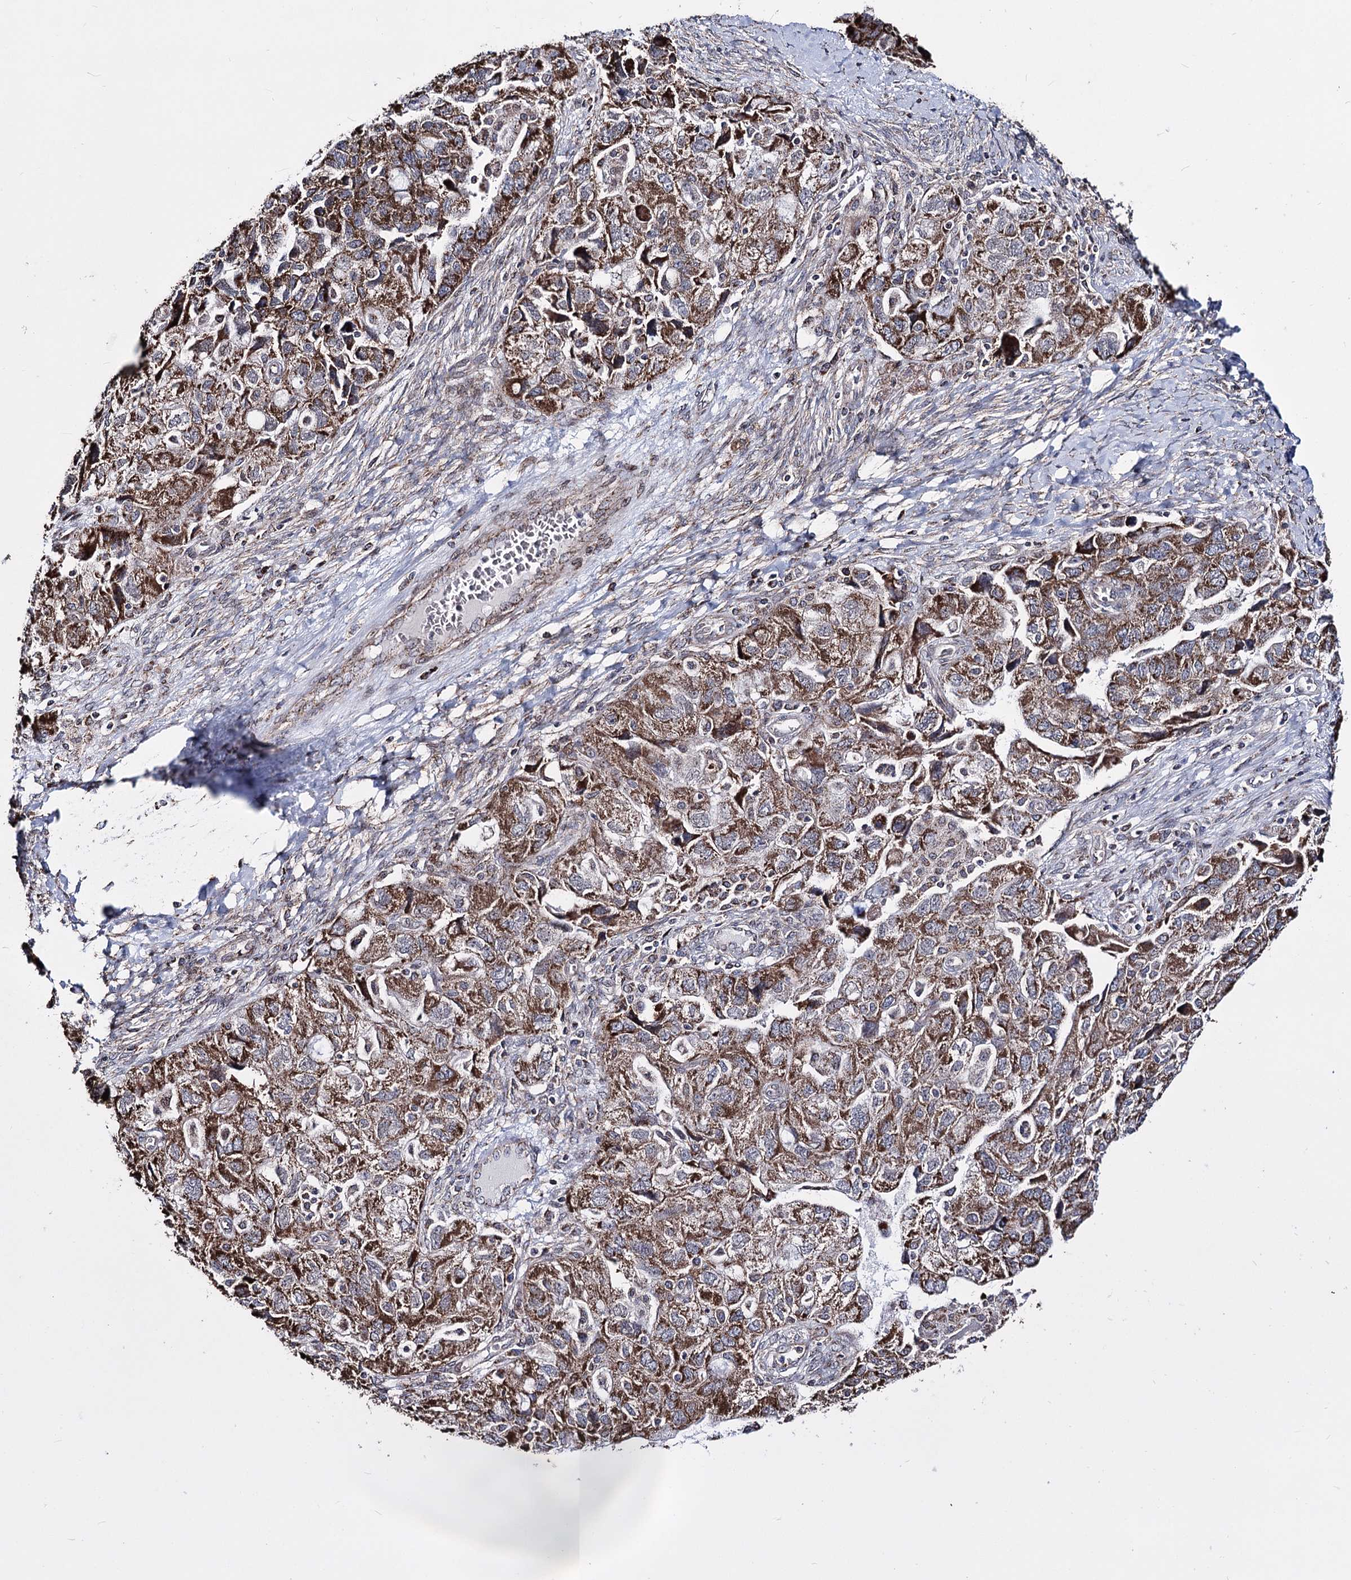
{"staining": {"intensity": "moderate", "quantity": ">75%", "location": "cytoplasmic/membranous"}, "tissue": "ovarian cancer", "cell_type": "Tumor cells", "image_type": "cancer", "snomed": [{"axis": "morphology", "description": "Carcinoma, NOS"}, {"axis": "morphology", "description": "Cystadenocarcinoma, serous, NOS"}, {"axis": "topography", "description": "Ovary"}], "caption": "Protein staining demonstrates moderate cytoplasmic/membranous staining in approximately >75% of tumor cells in ovarian cancer.", "gene": "CREB3L4", "patient": {"sex": "female", "age": 69}}